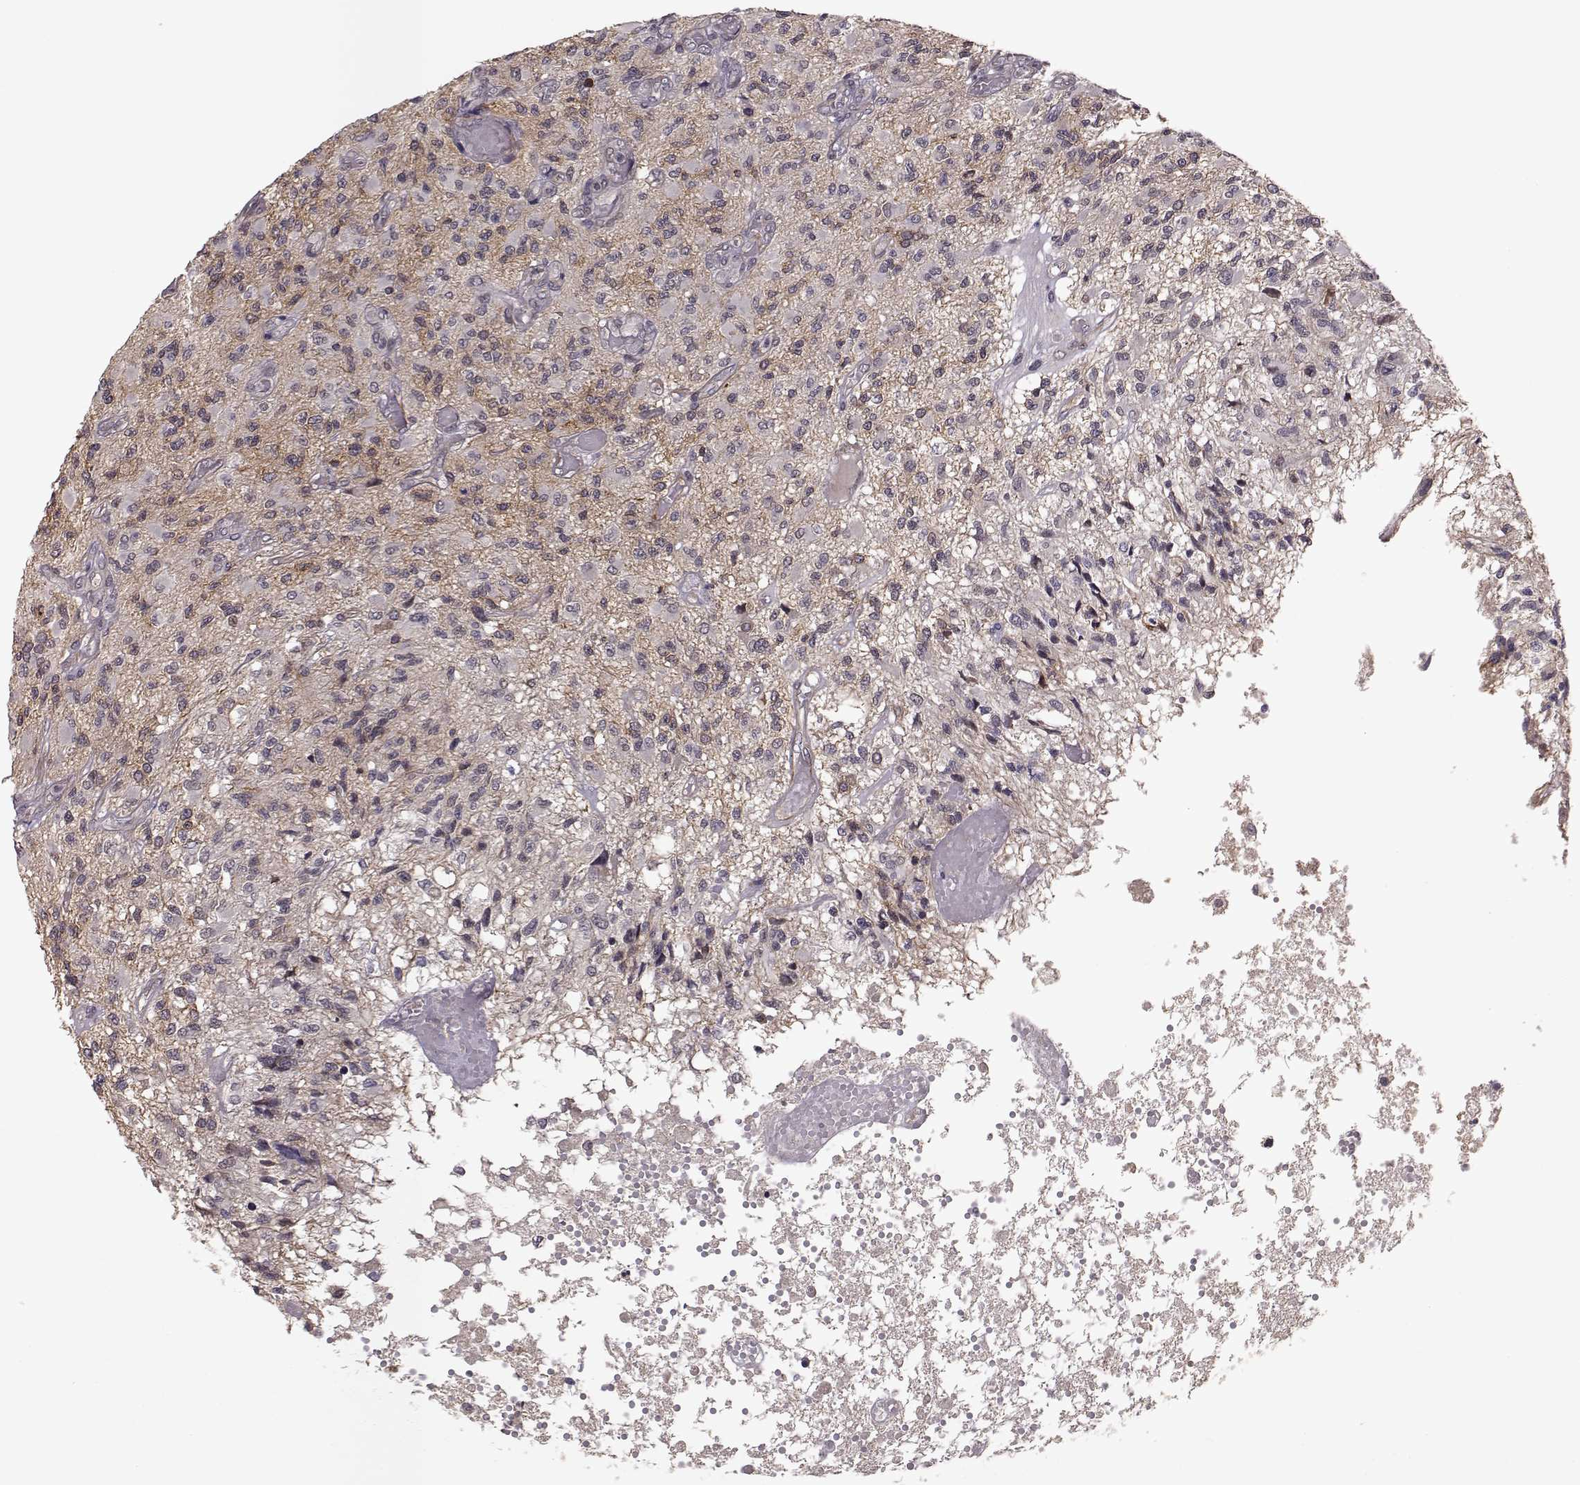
{"staining": {"intensity": "weak", "quantity": "<25%", "location": "cytoplasmic/membranous"}, "tissue": "glioma", "cell_type": "Tumor cells", "image_type": "cancer", "snomed": [{"axis": "morphology", "description": "Glioma, malignant, High grade"}, {"axis": "topography", "description": "Brain"}], "caption": "IHC micrograph of neoplastic tissue: human malignant glioma (high-grade) stained with DAB (3,3'-diaminobenzidine) displays no significant protein staining in tumor cells.", "gene": "PLEKHG3", "patient": {"sex": "female", "age": 63}}